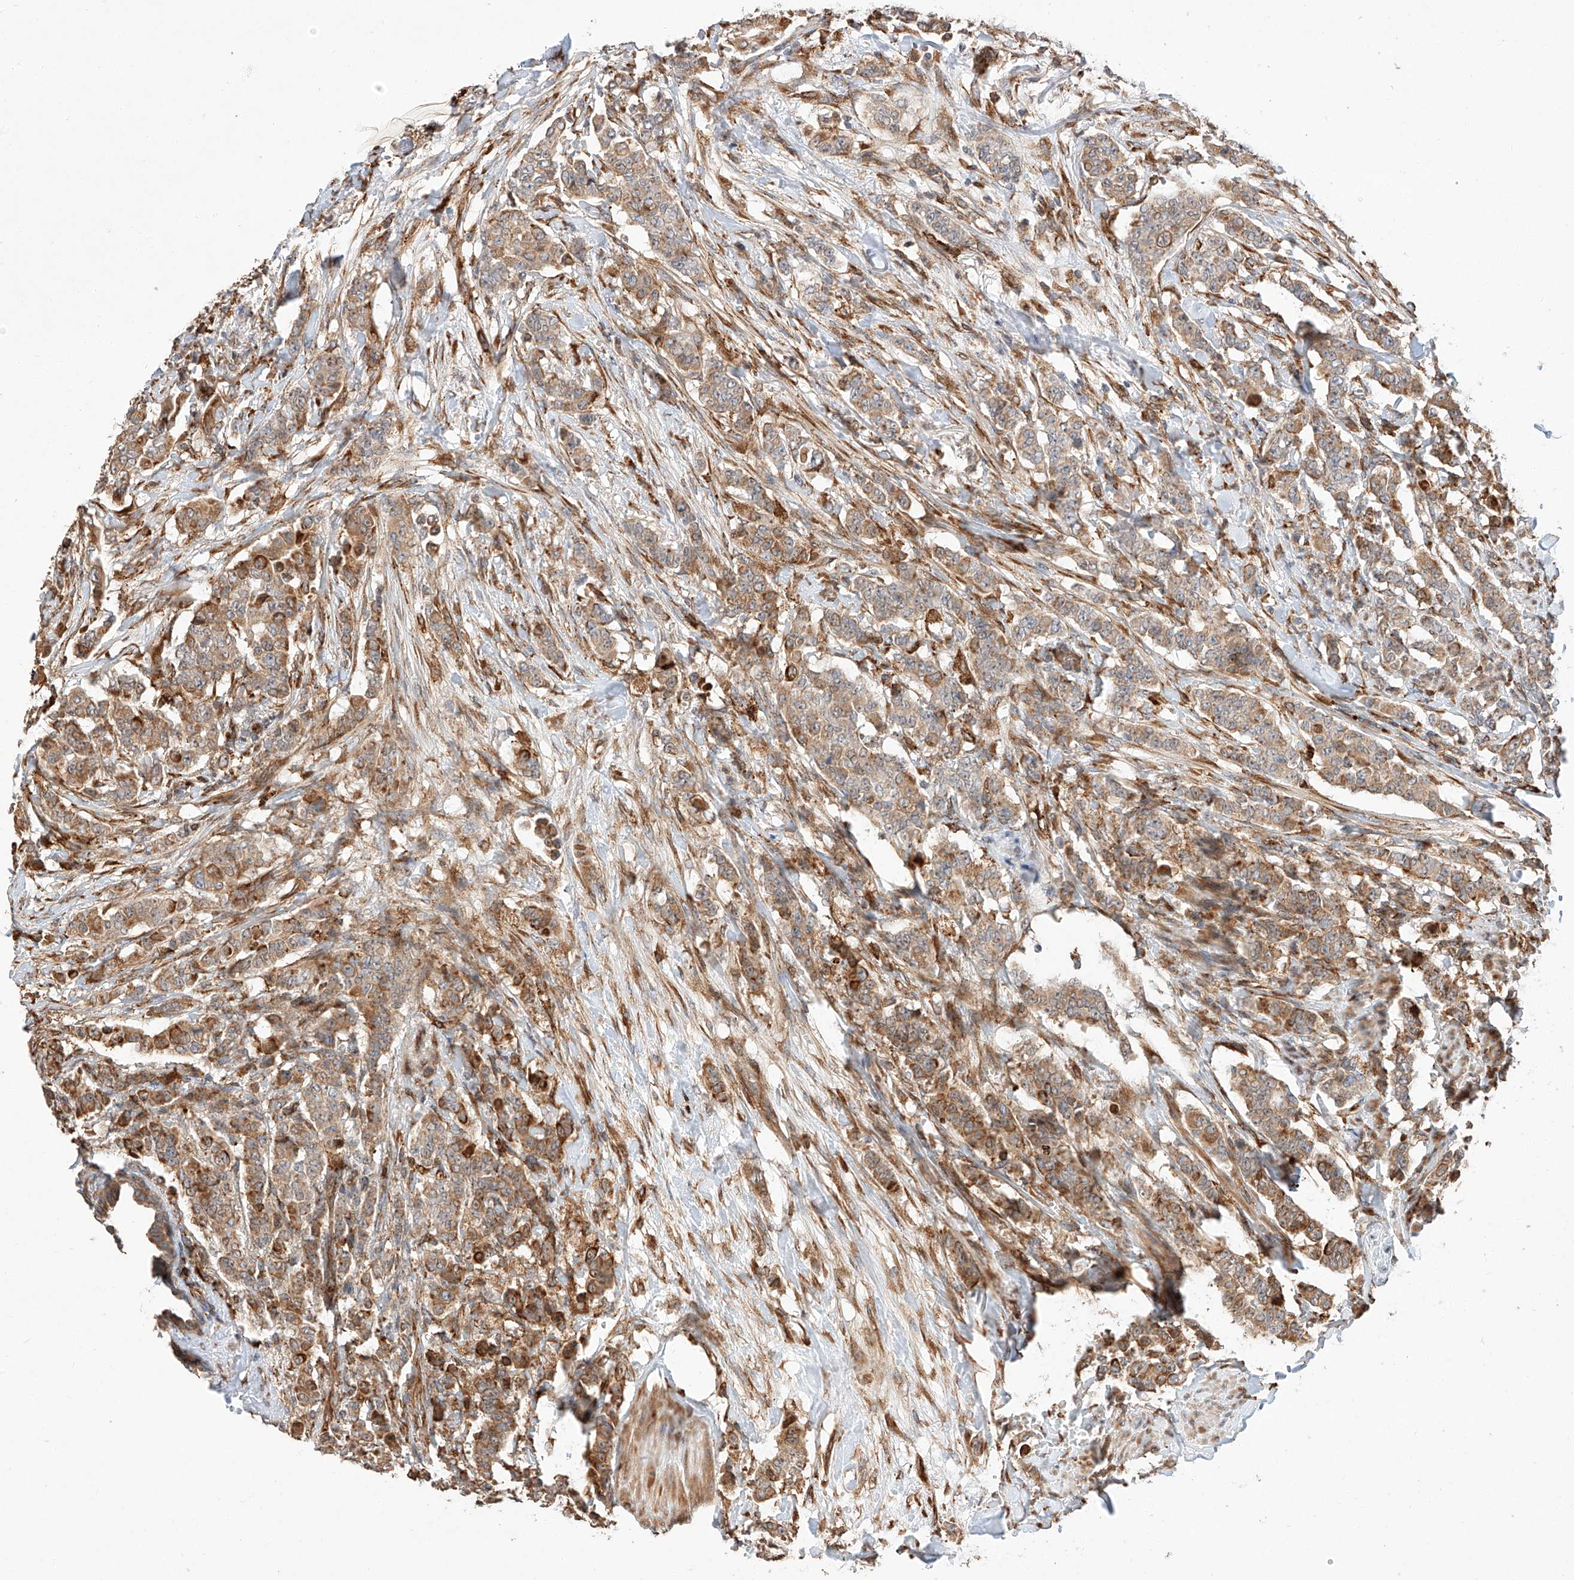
{"staining": {"intensity": "moderate", "quantity": ">75%", "location": "cytoplasmic/membranous"}, "tissue": "breast cancer", "cell_type": "Tumor cells", "image_type": "cancer", "snomed": [{"axis": "morphology", "description": "Duct carcinoma"}, {"axis": "topography", "description": "Breast"}], "caption": "Human breast cancer (infiltrating ductal carcinoma) stained for a protein (brown) displays moderate cytoplasmic/membranous positive staining in about >75% of tumor cells.", "gene": "ZNF84", "patient": {"sex": "female", "age": 40}}